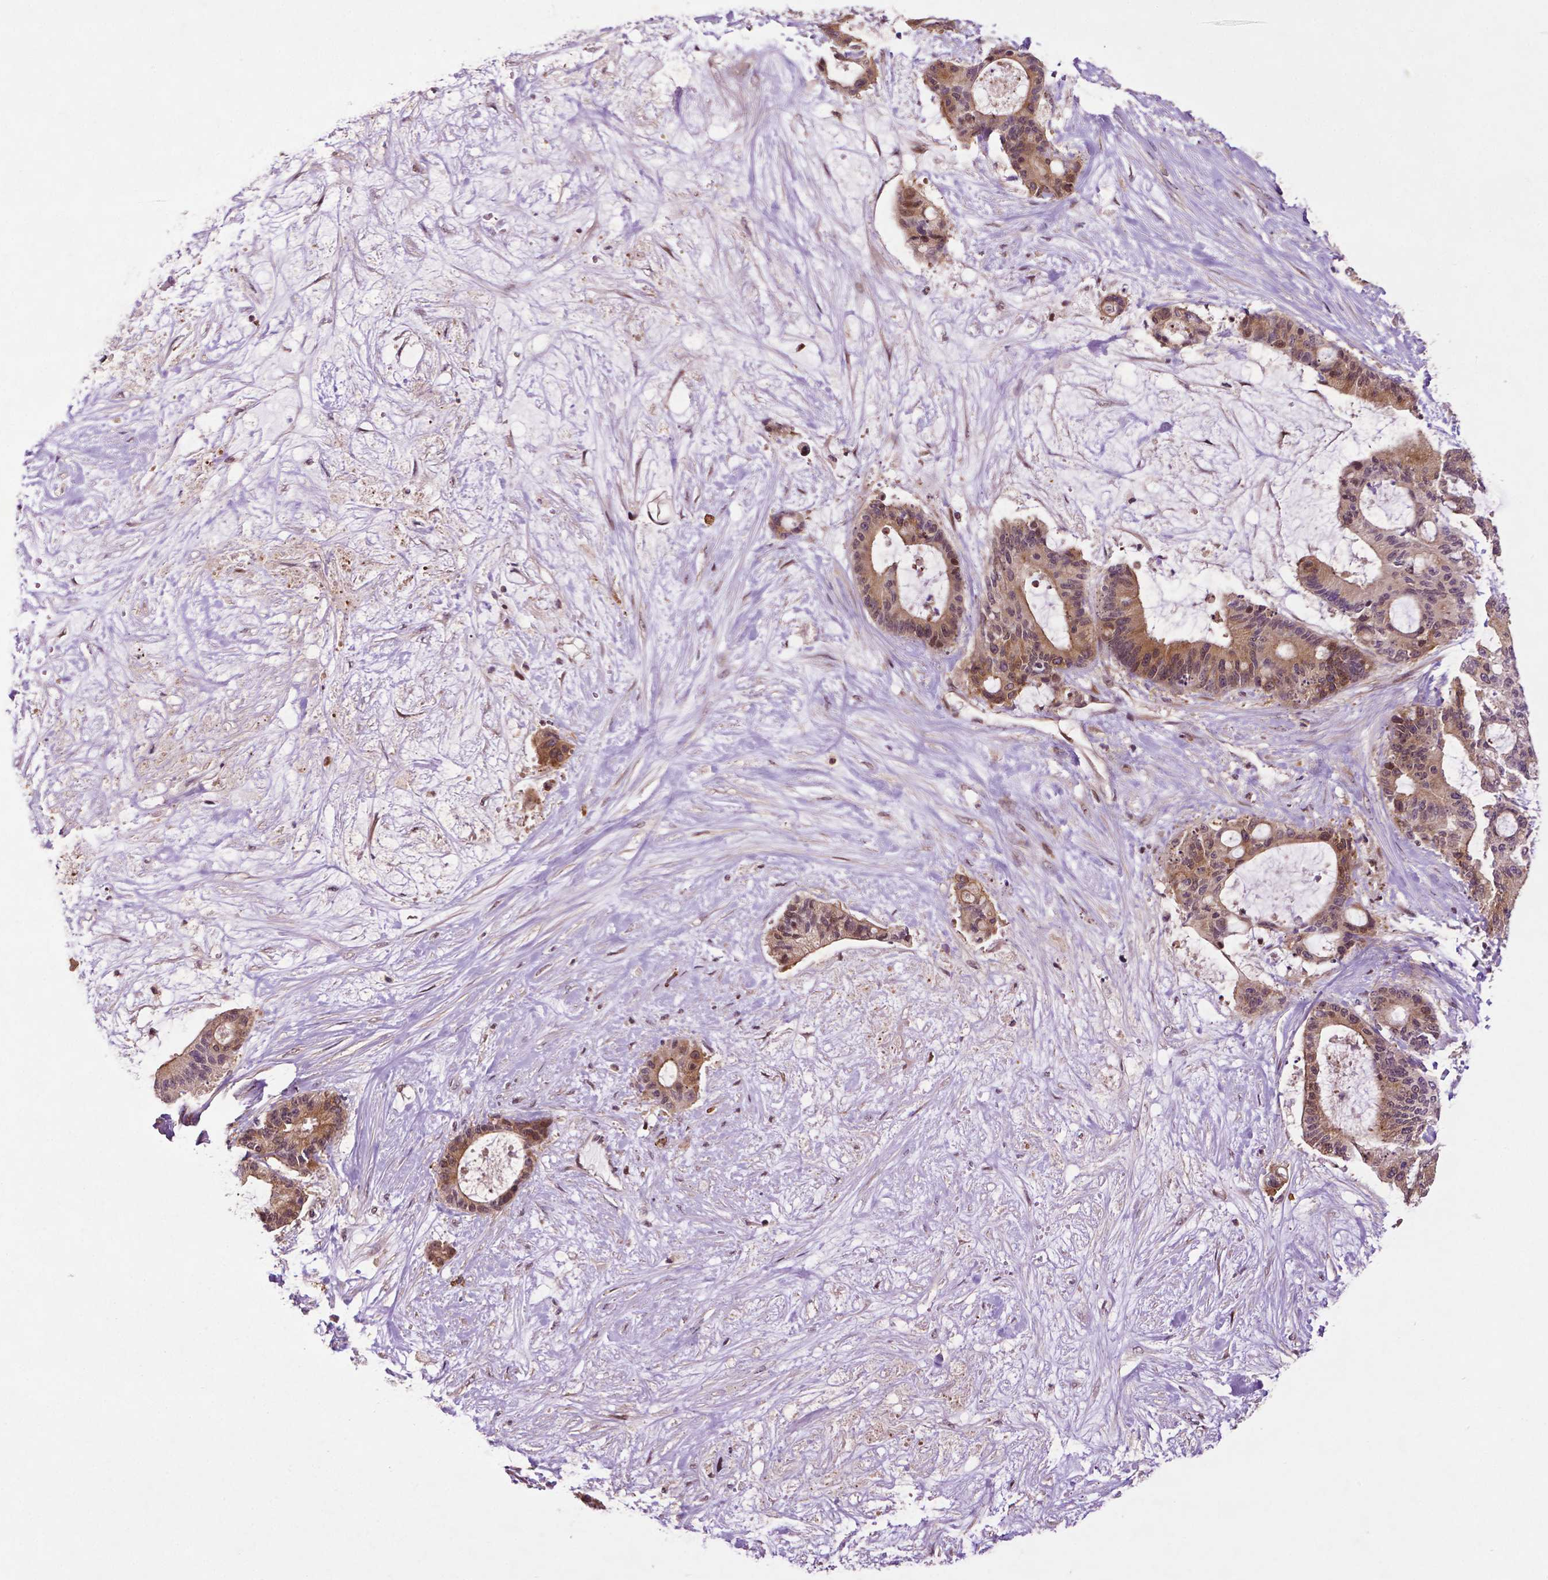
{"staining": {"intensity": "weak", "quantity": ">75%", "location": "cytoplasmic/membranous,nuclear"}, "tissue": "liver cancer", "cell_type": "Tumor cells", "image_type": "cancer", "snomed": [{"axis": "morphology", "description": "Normal tissue, NOS"}, {"axis": "morphology", "description": "Cholangiocarcinoma"}, {"axis": "topography", "description": "Liver"}, {"axis": "topography", "description": "Peripheral nerve tissue"}], "caption": "High-power microscopy captured an IHC image of liver cancer (cholangiocarcinoma), revealing weak cytoplasmic/membranous and nuclear expression in about >75% of tumor cells.", "gene": "TMX2", "patient": {"sex": "female", "age": 73}}